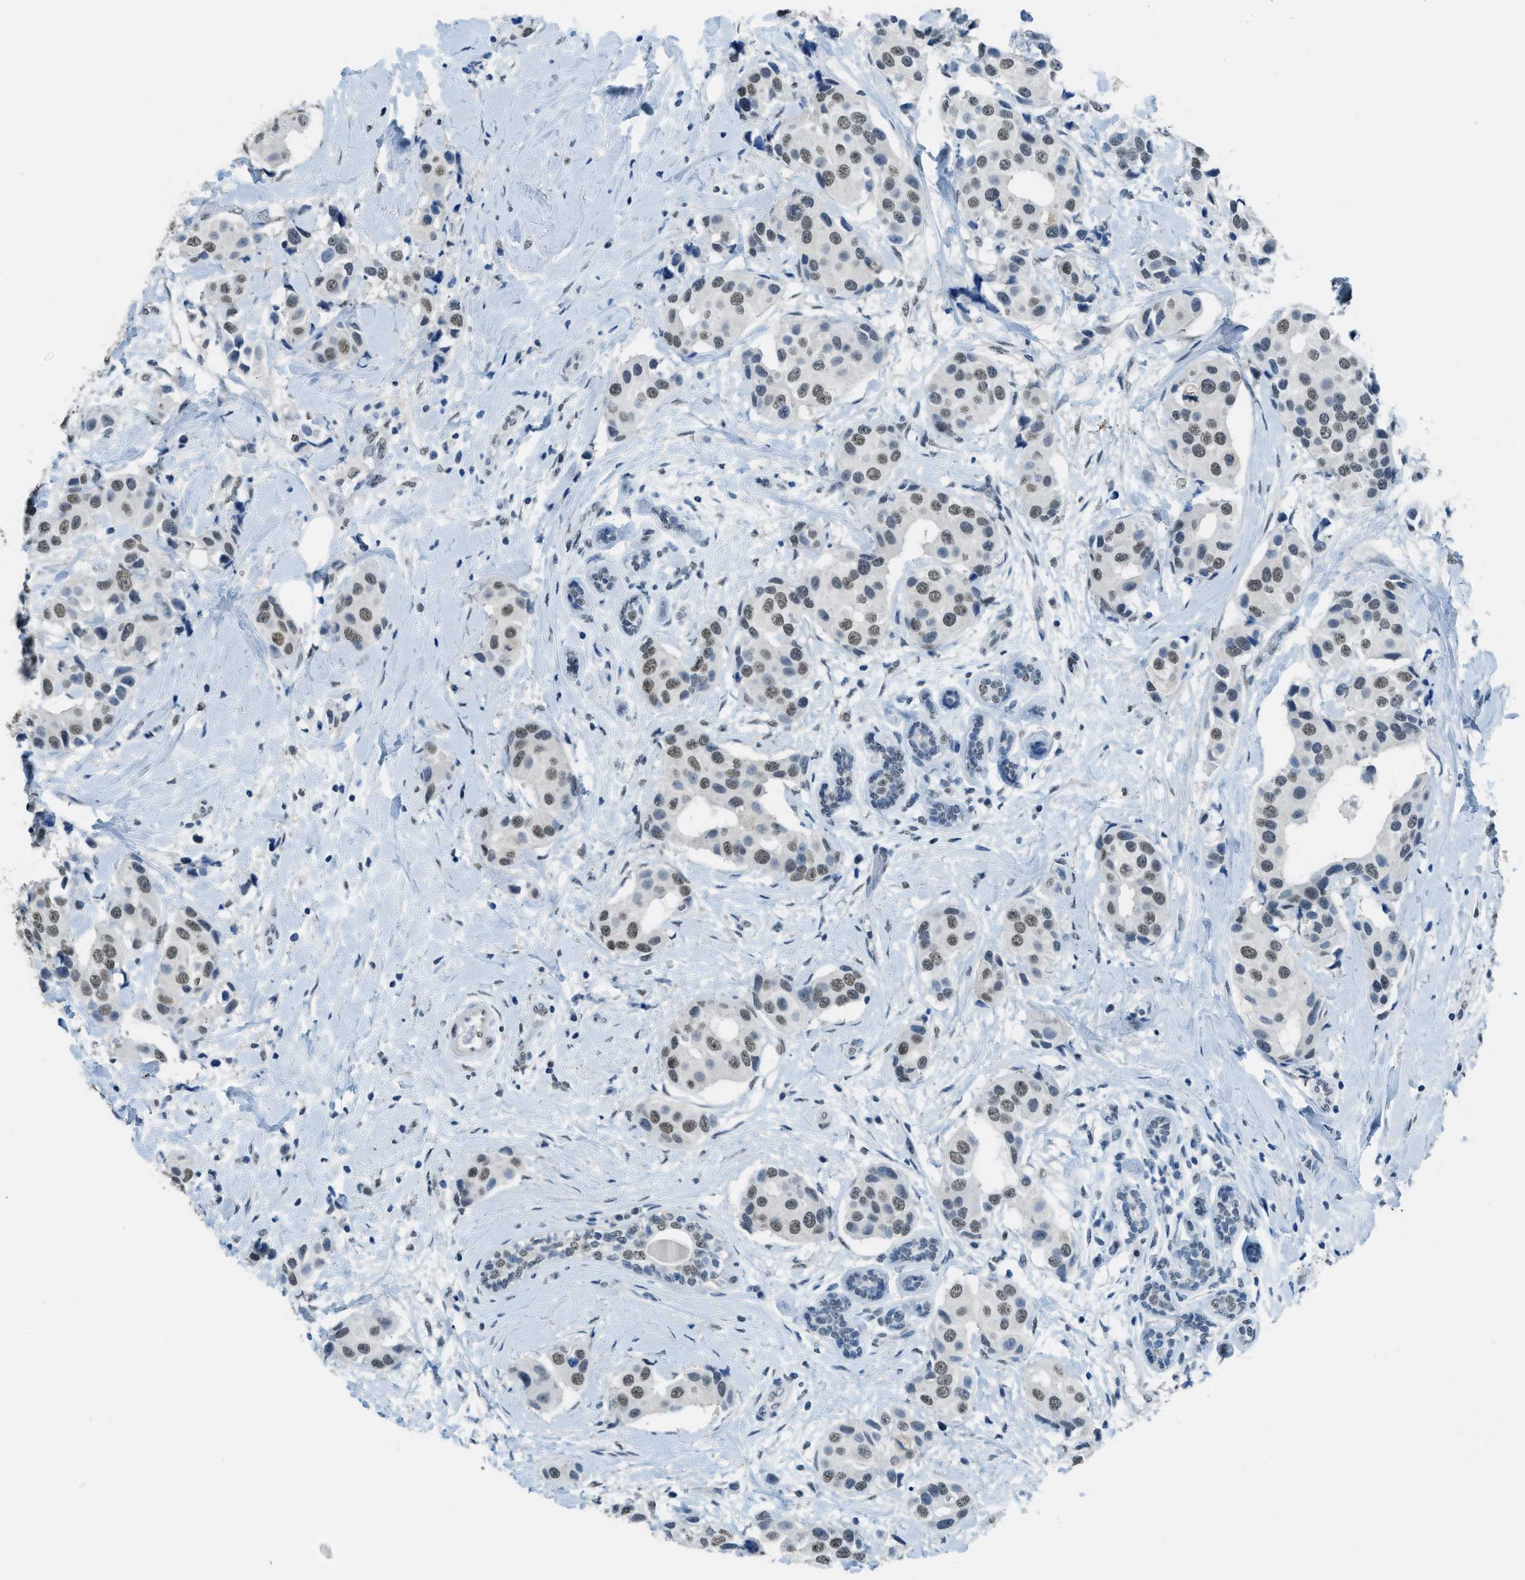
{"staining": {"intensity": "weak", "quantity": ">75%", "location": "nuclear"}, "tissue": "breast cancer", "cell_type": "Tumor cells", "image_type": "cancer", "snomed": [{"axis": "morphology", "description": "Normal tissue, NOS"}, {"axis": "morphology", "description": "Duct carcinoma"}, {"axis": "topography", "description": "Breast"}], "caption": "Tumor cells demonstrate low levels of weak nuclear staining in approximately >75% of cells in breast cancer.", "gene": "TTC13", "patient": {"sex": "female", "age": 39}}